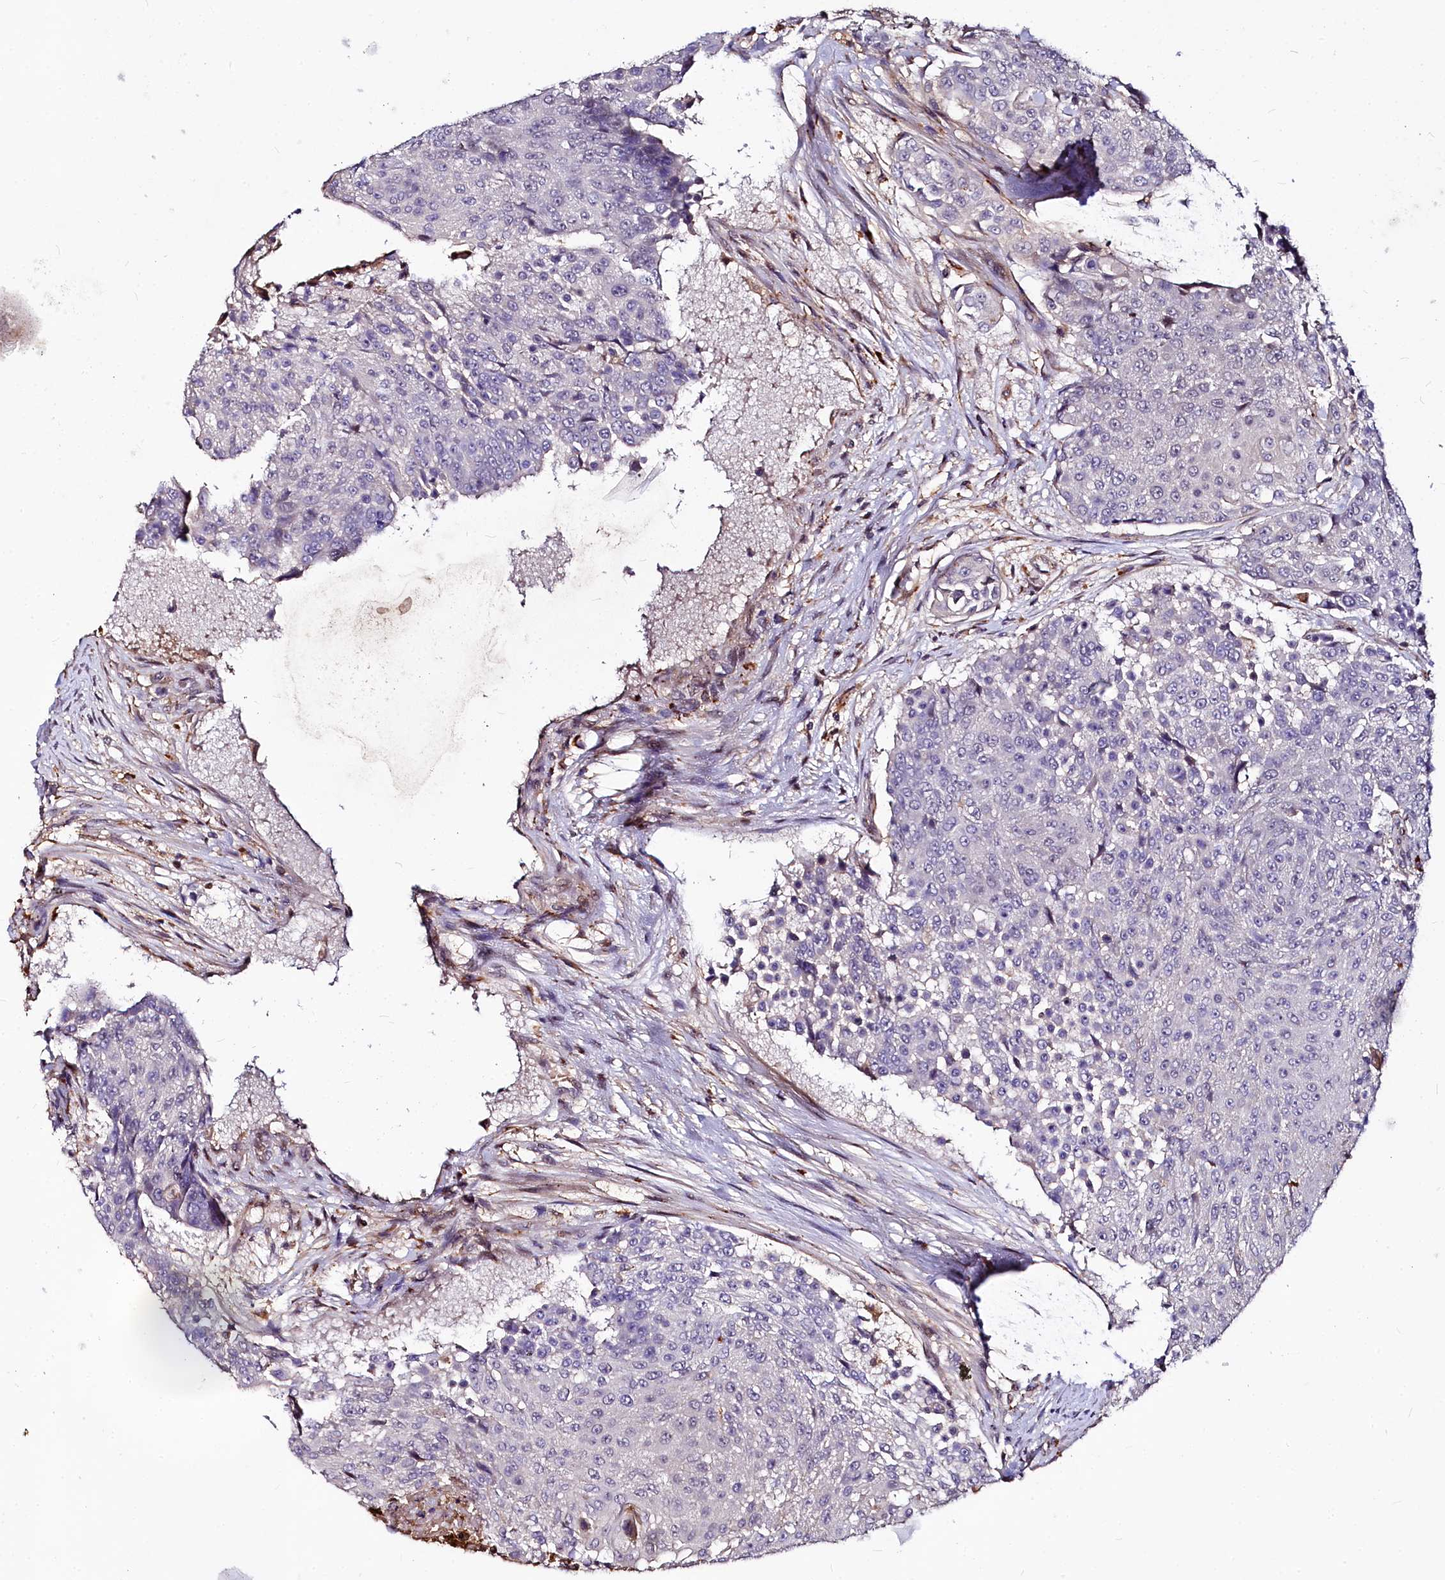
{"staining": {"intensity": "negative", "quantity": "none", "location": "none"}, "tissue": "urothelial cancer", "cell_type": "Tumor cells", "image_type": "cancer", "snomed": [{"axis": "morphology", "description": "Urothelial carcinoma, High grade"}, {"axis": "topography", "description": "Urinary bladder"}], "caption": "This is an immunohistochemistry micrograph of human urothelial carcinoma (high-grade). There is no expression in tumor cells.", "gene": "ATG101", "patient": {"sex": "female", "age": 63}}